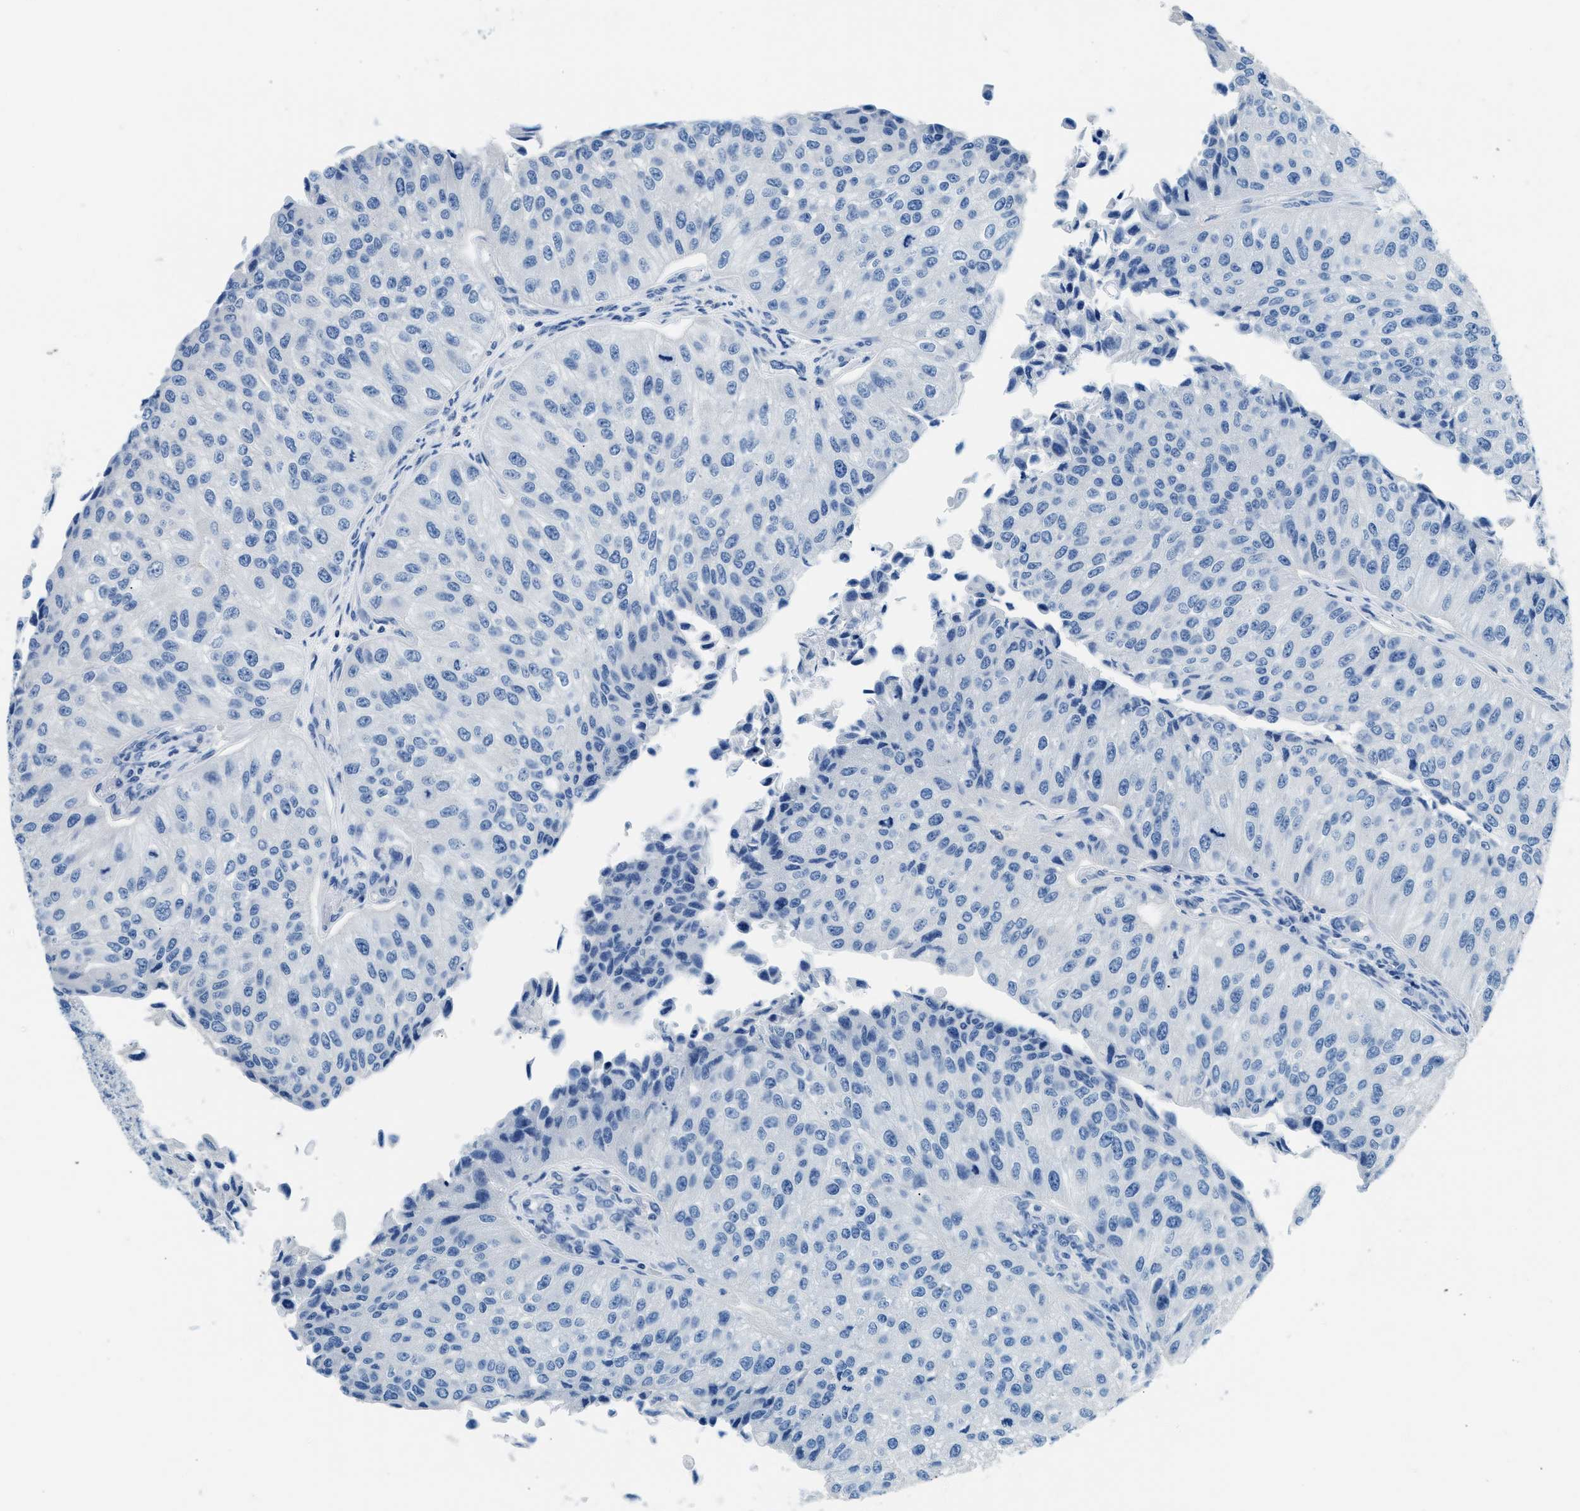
{"staining": {"intensity": "negative", "quantity": "none", "location": "none"}, "tissue": "urothelial cancer", "cell_type": "Tumor cells", "image_type": "cancer", "snomed": [{"axis": "morphology", "description": "Urothelial carcinoma, High grade"}, {"axis": "topography", "description": "Kidney"}, {"axis": "topography", "description": "Urinary bladder"}], "caption": "This is an IHC micrograph of urothelial cancer. There is no expression in tumor cells.", "gene": "CLDN18", "patient": {"sex": "male", "age": 77}}